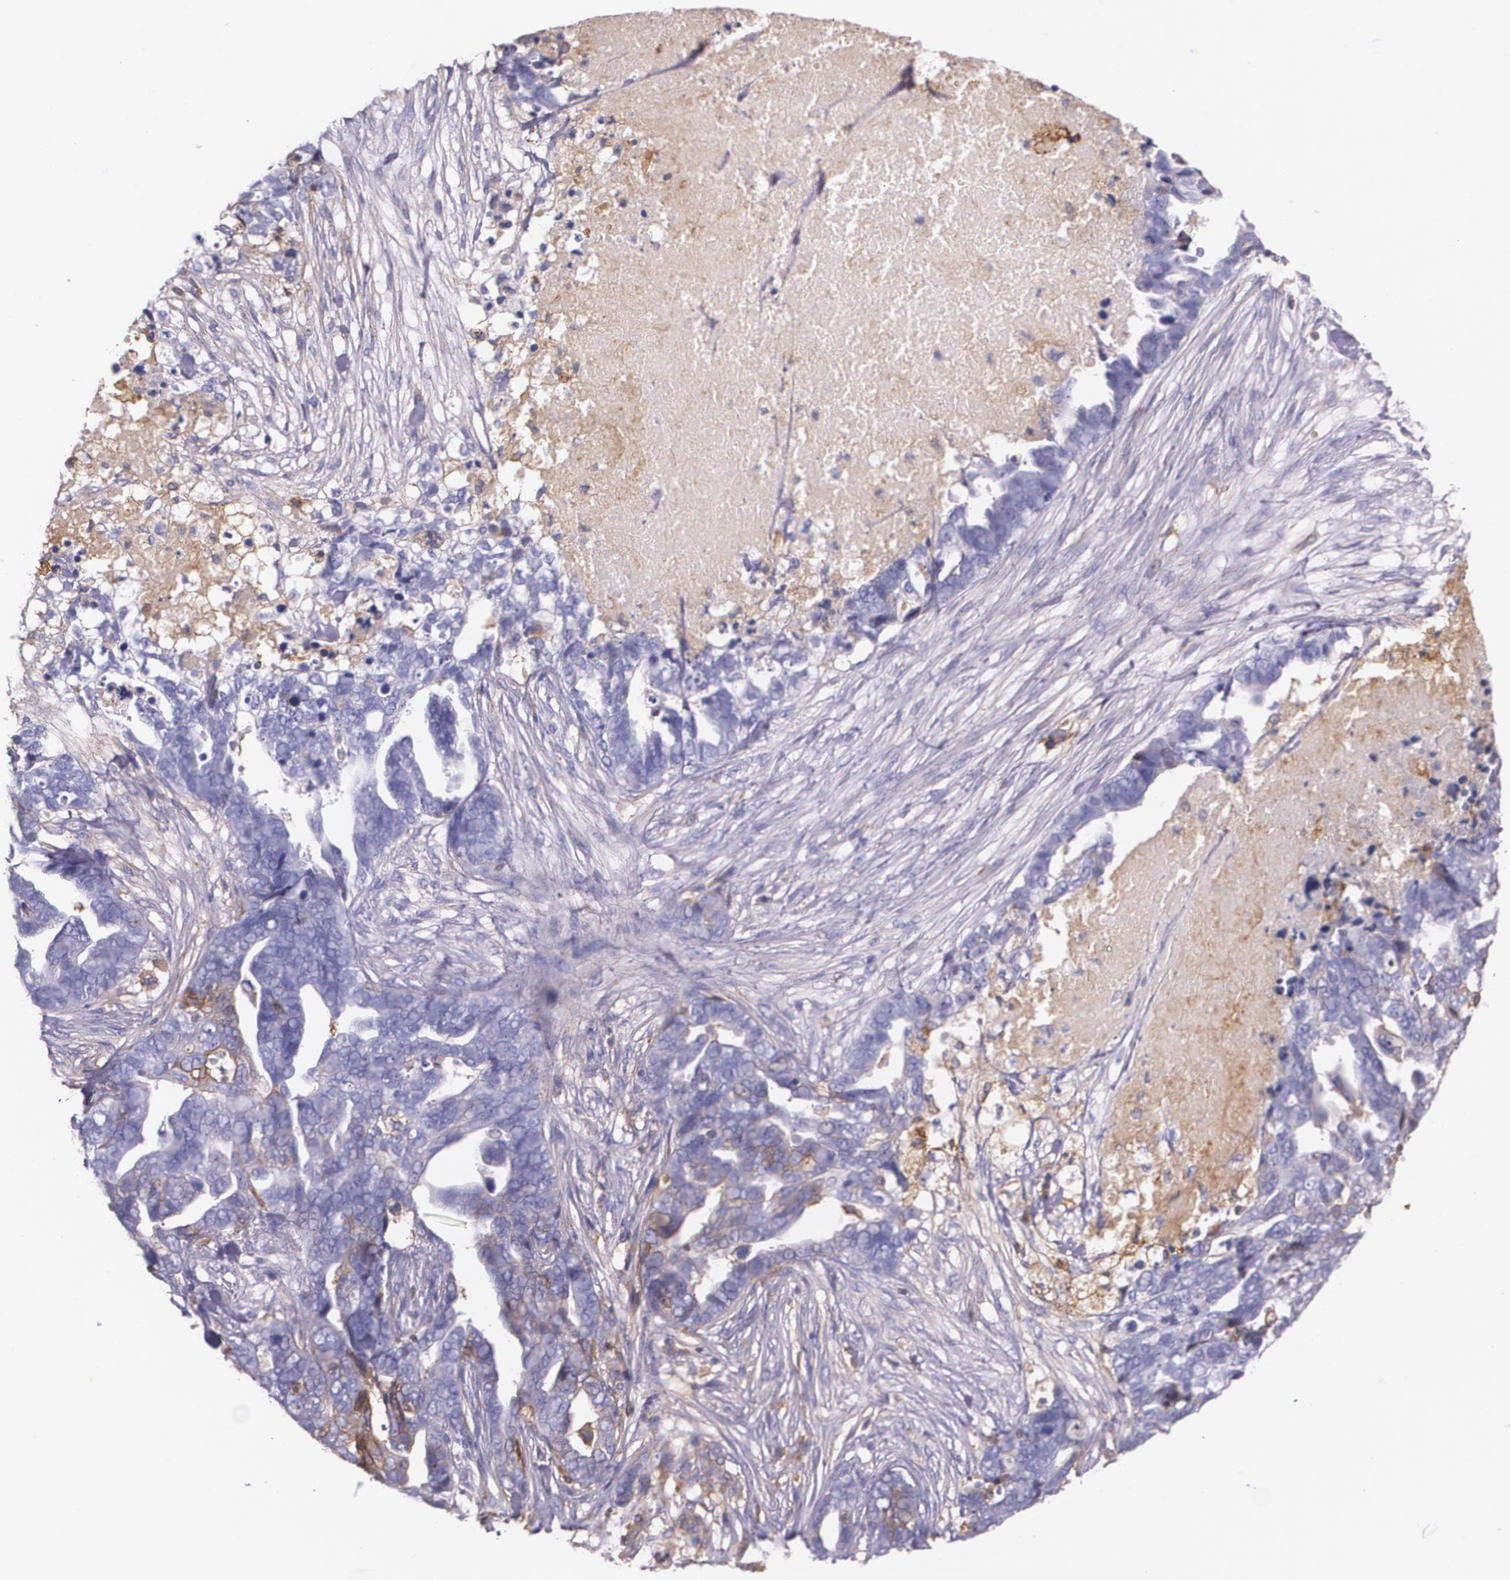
{"staining": {"intensity": "weak", "quantity": "<25%", "location": "cytoplasmic/membranous"}, "tissue": "ovarian cancer", "cell_type": "Tumor cells", "image_type": "cancer", "snomed": [{"axis": "morphology", "description": "Normal tissue, NOS"}, {"axis": "morphology", "description": "Cystadenocarcinoma, serous, NOS"}, {"axis": "topography", "description": "Fallopian tube"}, {"axis": "topography", "description": "Ovary"}], "caption": "Tumor cells show no significant protein positivity in ovarian cancer (serous cystadenocarcinoma).", "gene": "B2M", "patient": {"sex": "female", "age": 56}}